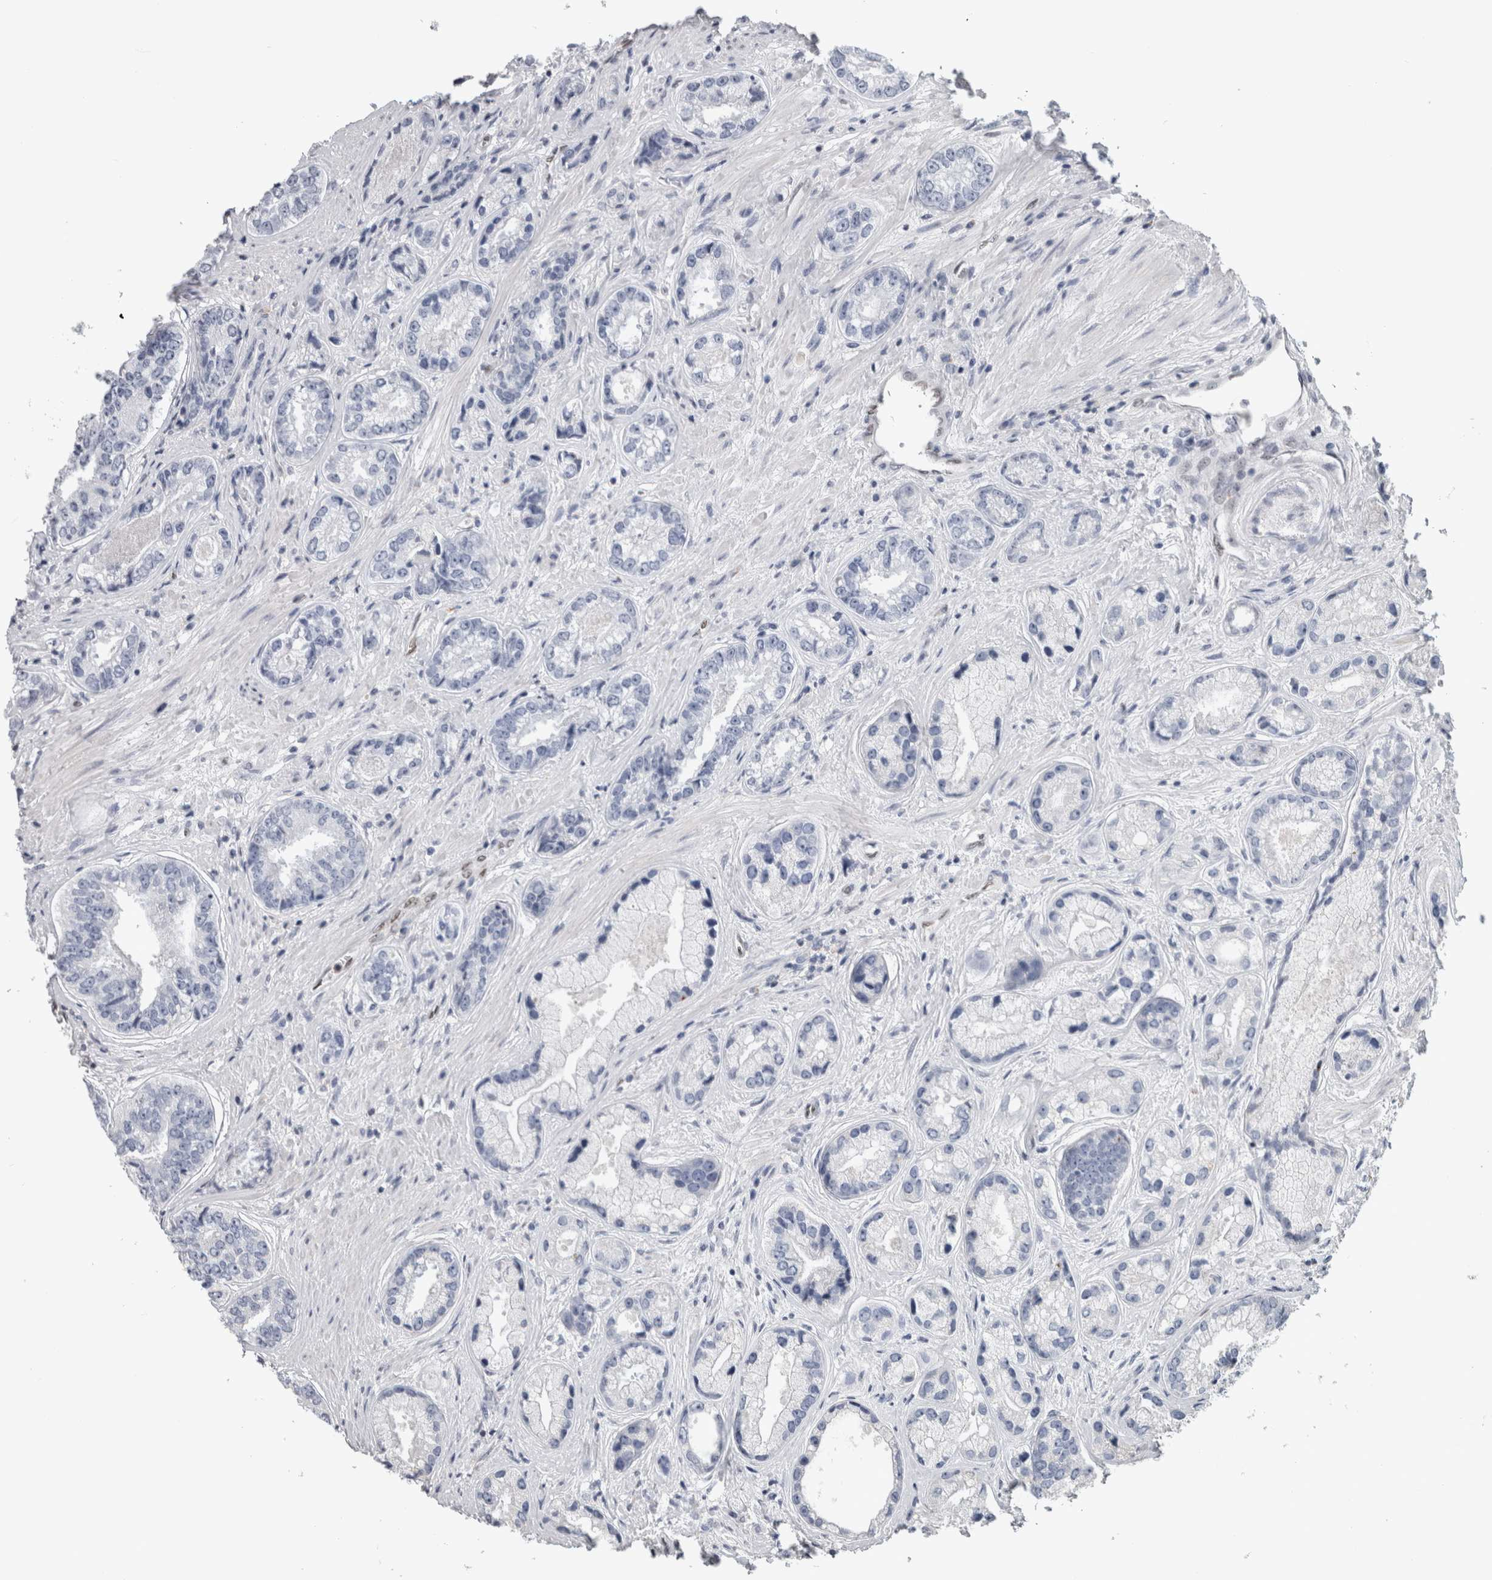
{"staining": {"intensity": "negative", "quantity": "none", "location": "none"}, "tissue": "prostate cancer", "cell_type": "Tumor cells", "image_type": "cancer", "snomed": [{"axis": "morphology", "description": "Adenocarcinoma, High grade"}, {"axis": "topography", "description": "Prostate"}], "caption": "Photomicrograph shows no protein staining in tumor cells of prostate cancer tissue.", "gene": "IL33", "patient": {"sex": "male", "age": 61}}